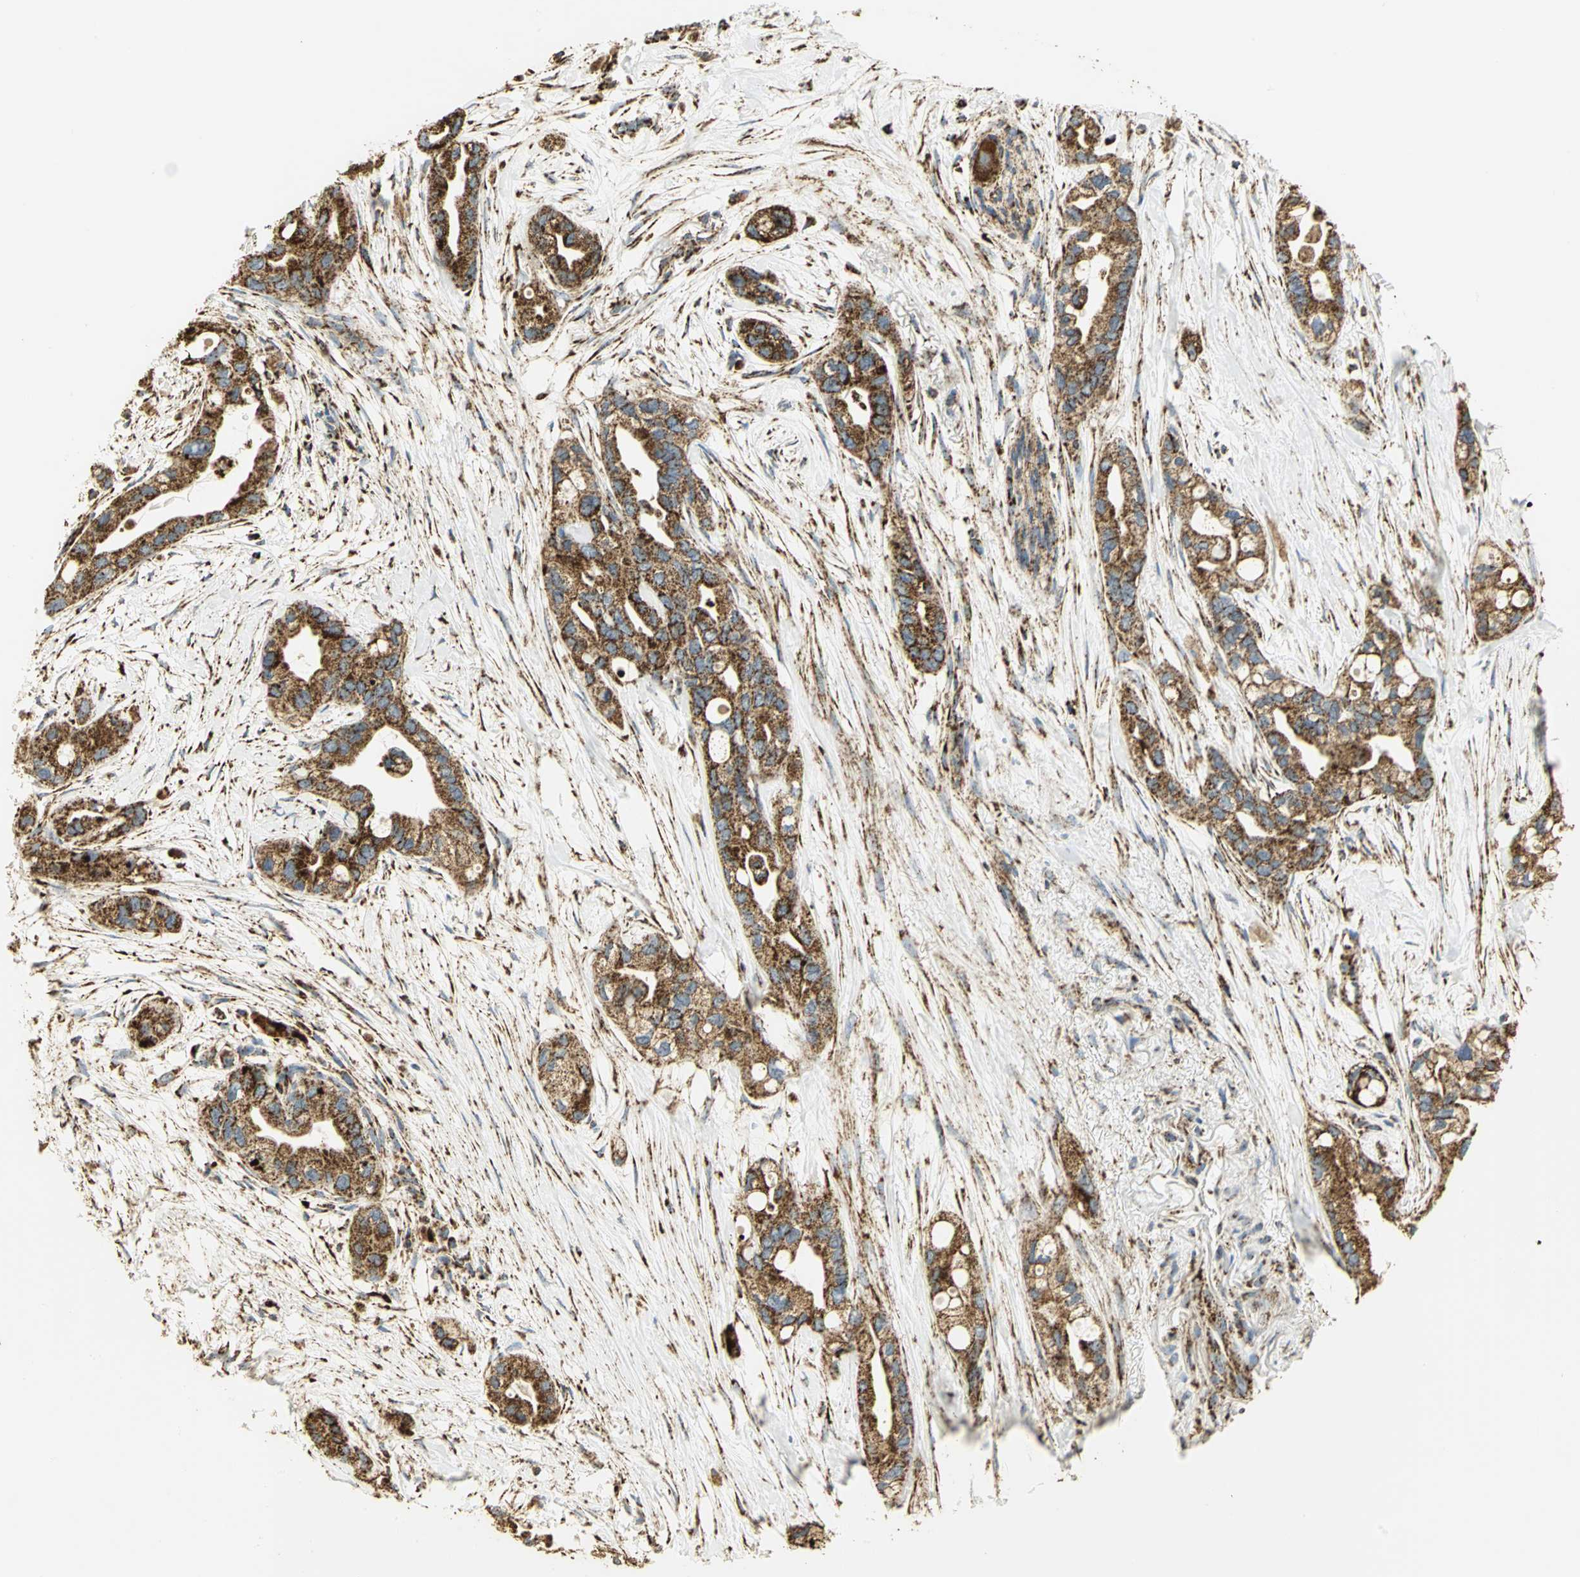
{"staining": {"intensity": "strong", "quantity": ">75%", "location": "cytoplasmic/membranous"}, "tissue": "pancreatic cancer", "cell_type": "Tumor cells", "image_type": "cancer", "snomed": [{"axis": "morphology", "description": "Adenocarcinoma, NOS"}, {"axis": "topography", "description": "Pancreas"}], "caption": "A brown stain highlights strong cytoplasmic/membranous expression of a protein in pancreatic cancer tumor cells.", "gene": "VDAC1", "patient": {"sex": "female", "age": 77}}